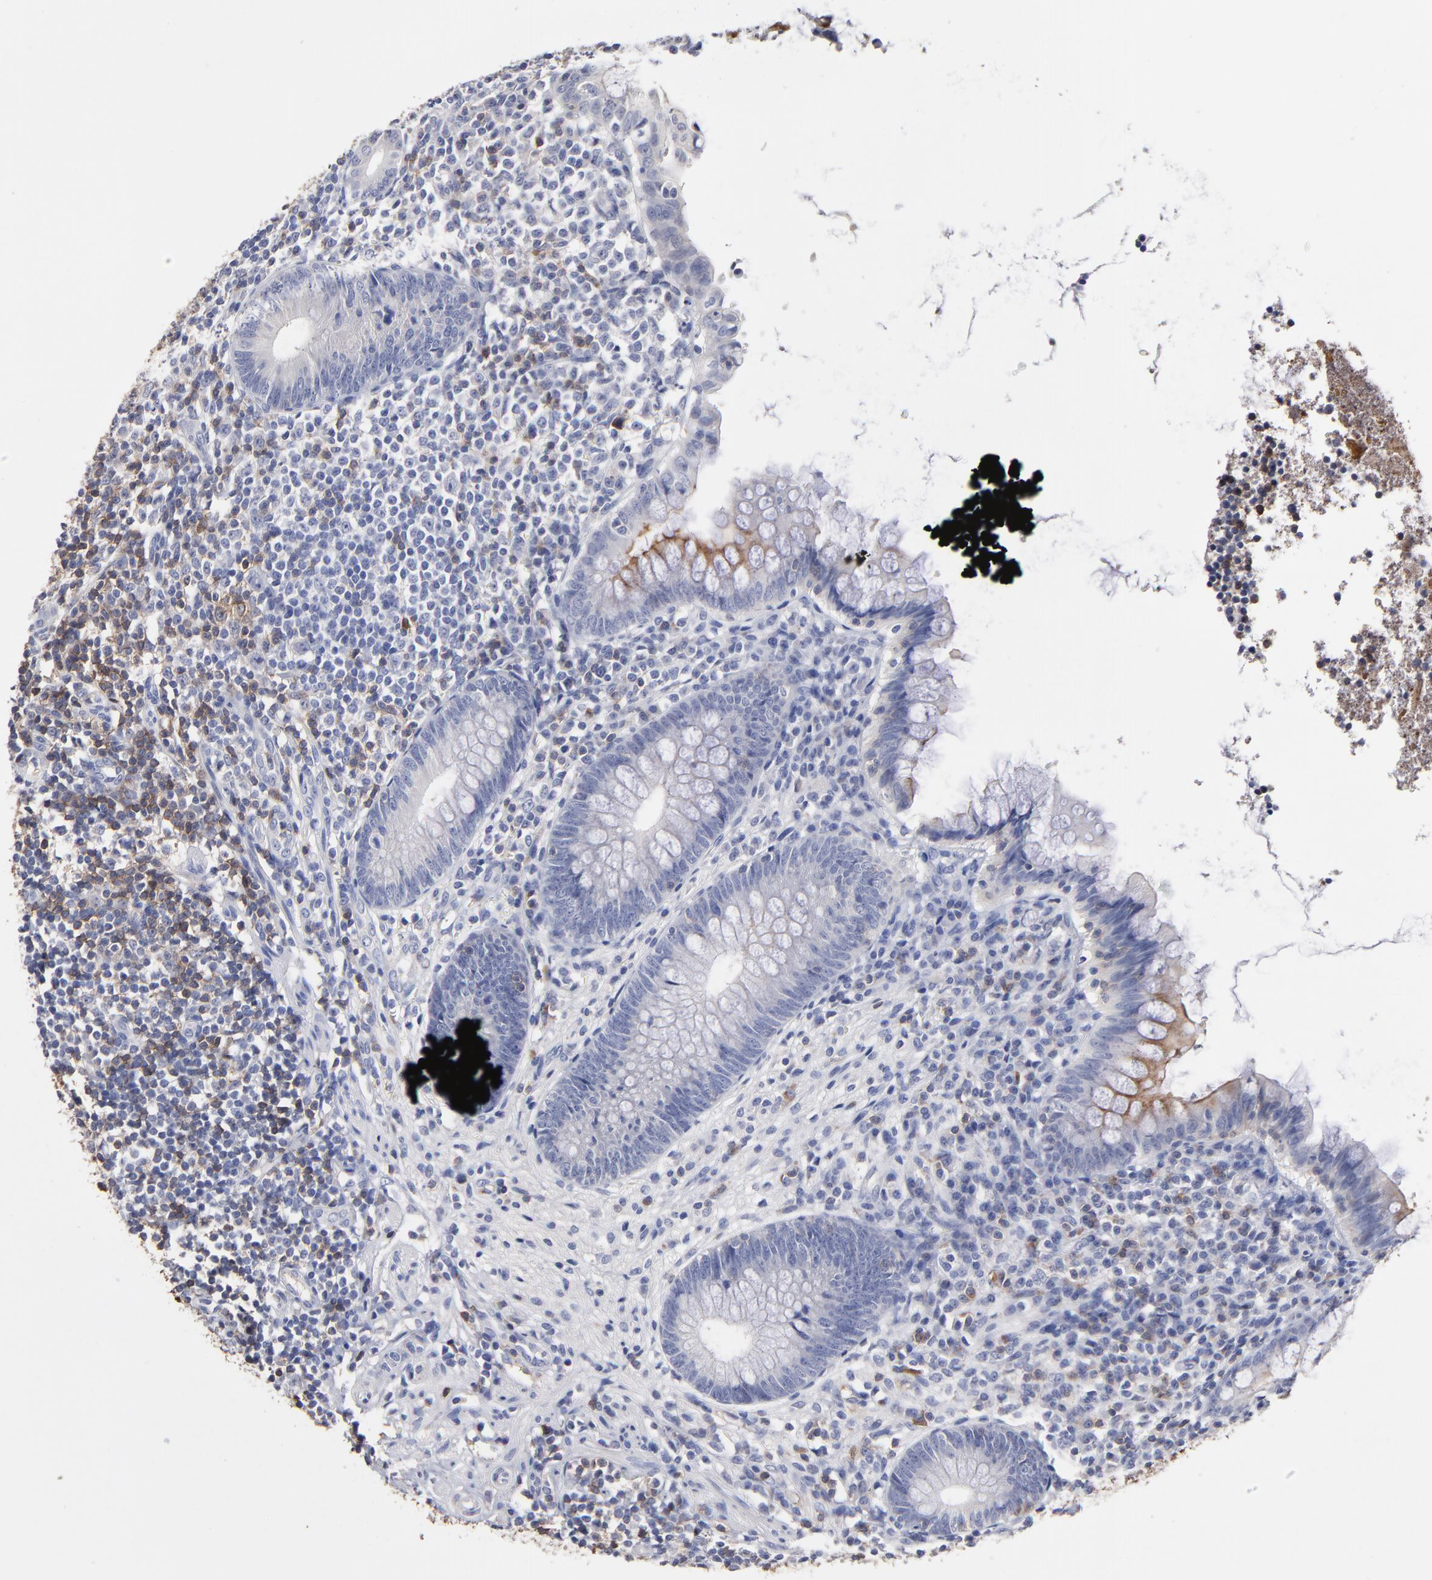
{"staining": {"intensity": "weak", "quantity": "<25%", "location": "cytoplasmic/membranous"}, "tissue": "appendix", "cell_type": "Glandular cells", "image_type": "normal", "snomed": [{"axis": "morphology", "description": "Normal tissue, NOS"}, {"axis": "topography", "description": "Appendix"}], "caption": "Image shows no significant protein expression in glandular cells of unremarkable appendix. (DAB immunohistochemistry (IHC) visualized using brightfield microscopy, high magnification).", "gene": "TRAT1", "patient": {"sex": "female", "age": 66}}